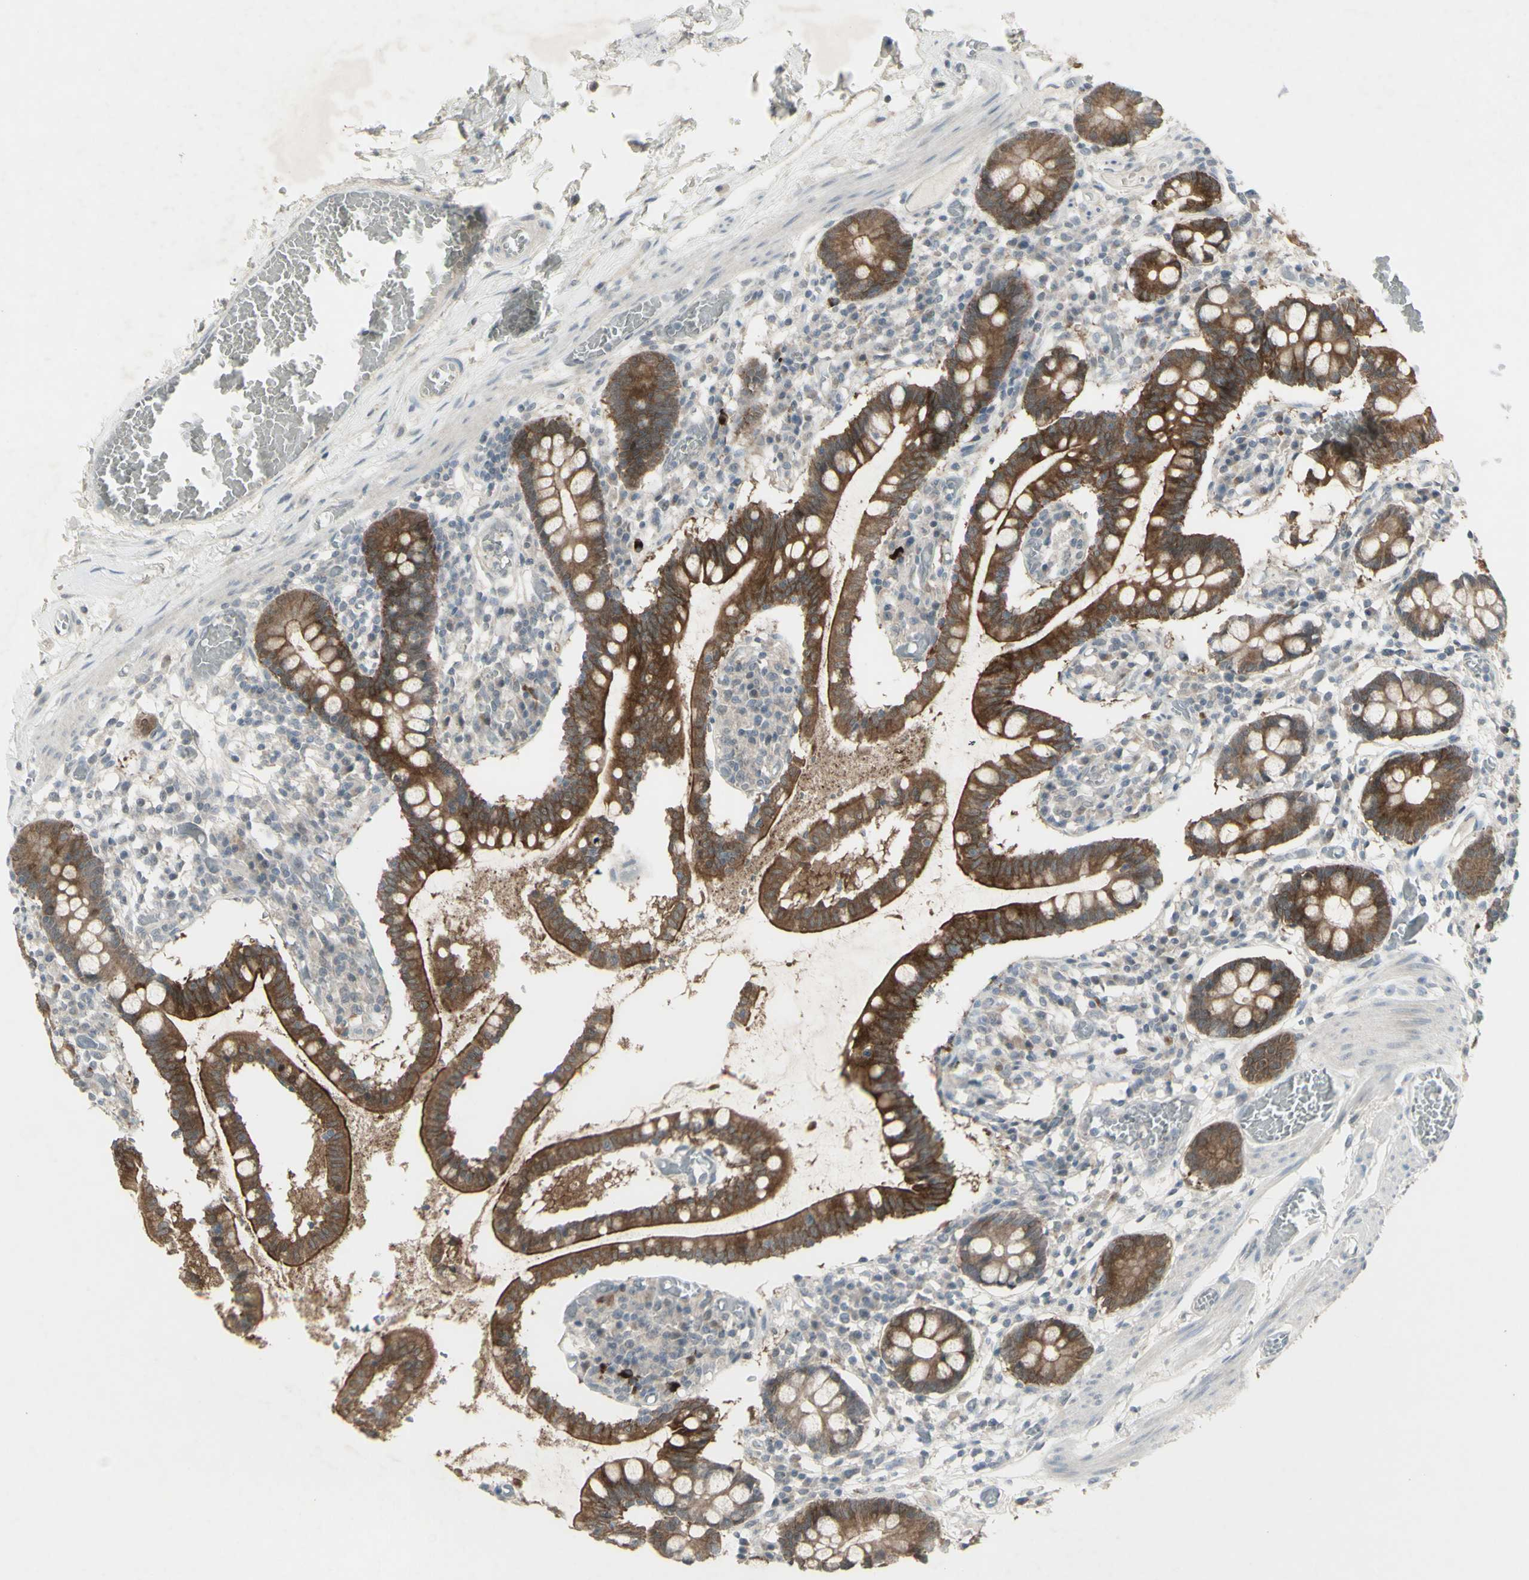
{"staining": {"intensity": "strong", "quantity": ">75%", "location": "cytoplasmic/membranous"}, "tissue": "small intestine", "cell_type": "Glandular cells", "image_type": "normal", "snomed": [{"axis": "morphology", "description": "Normal tissue, NOS"}, {"axis": "topography", "description": "Small intestine"}], "caption": "Protein expression analysis of unremarkable human small intestine reveals strong cytoplasmic/membranous expression in about >75% of glandular cells.", "gene": "C1orf116", "patient": {"sex": "female", "age": 61}}